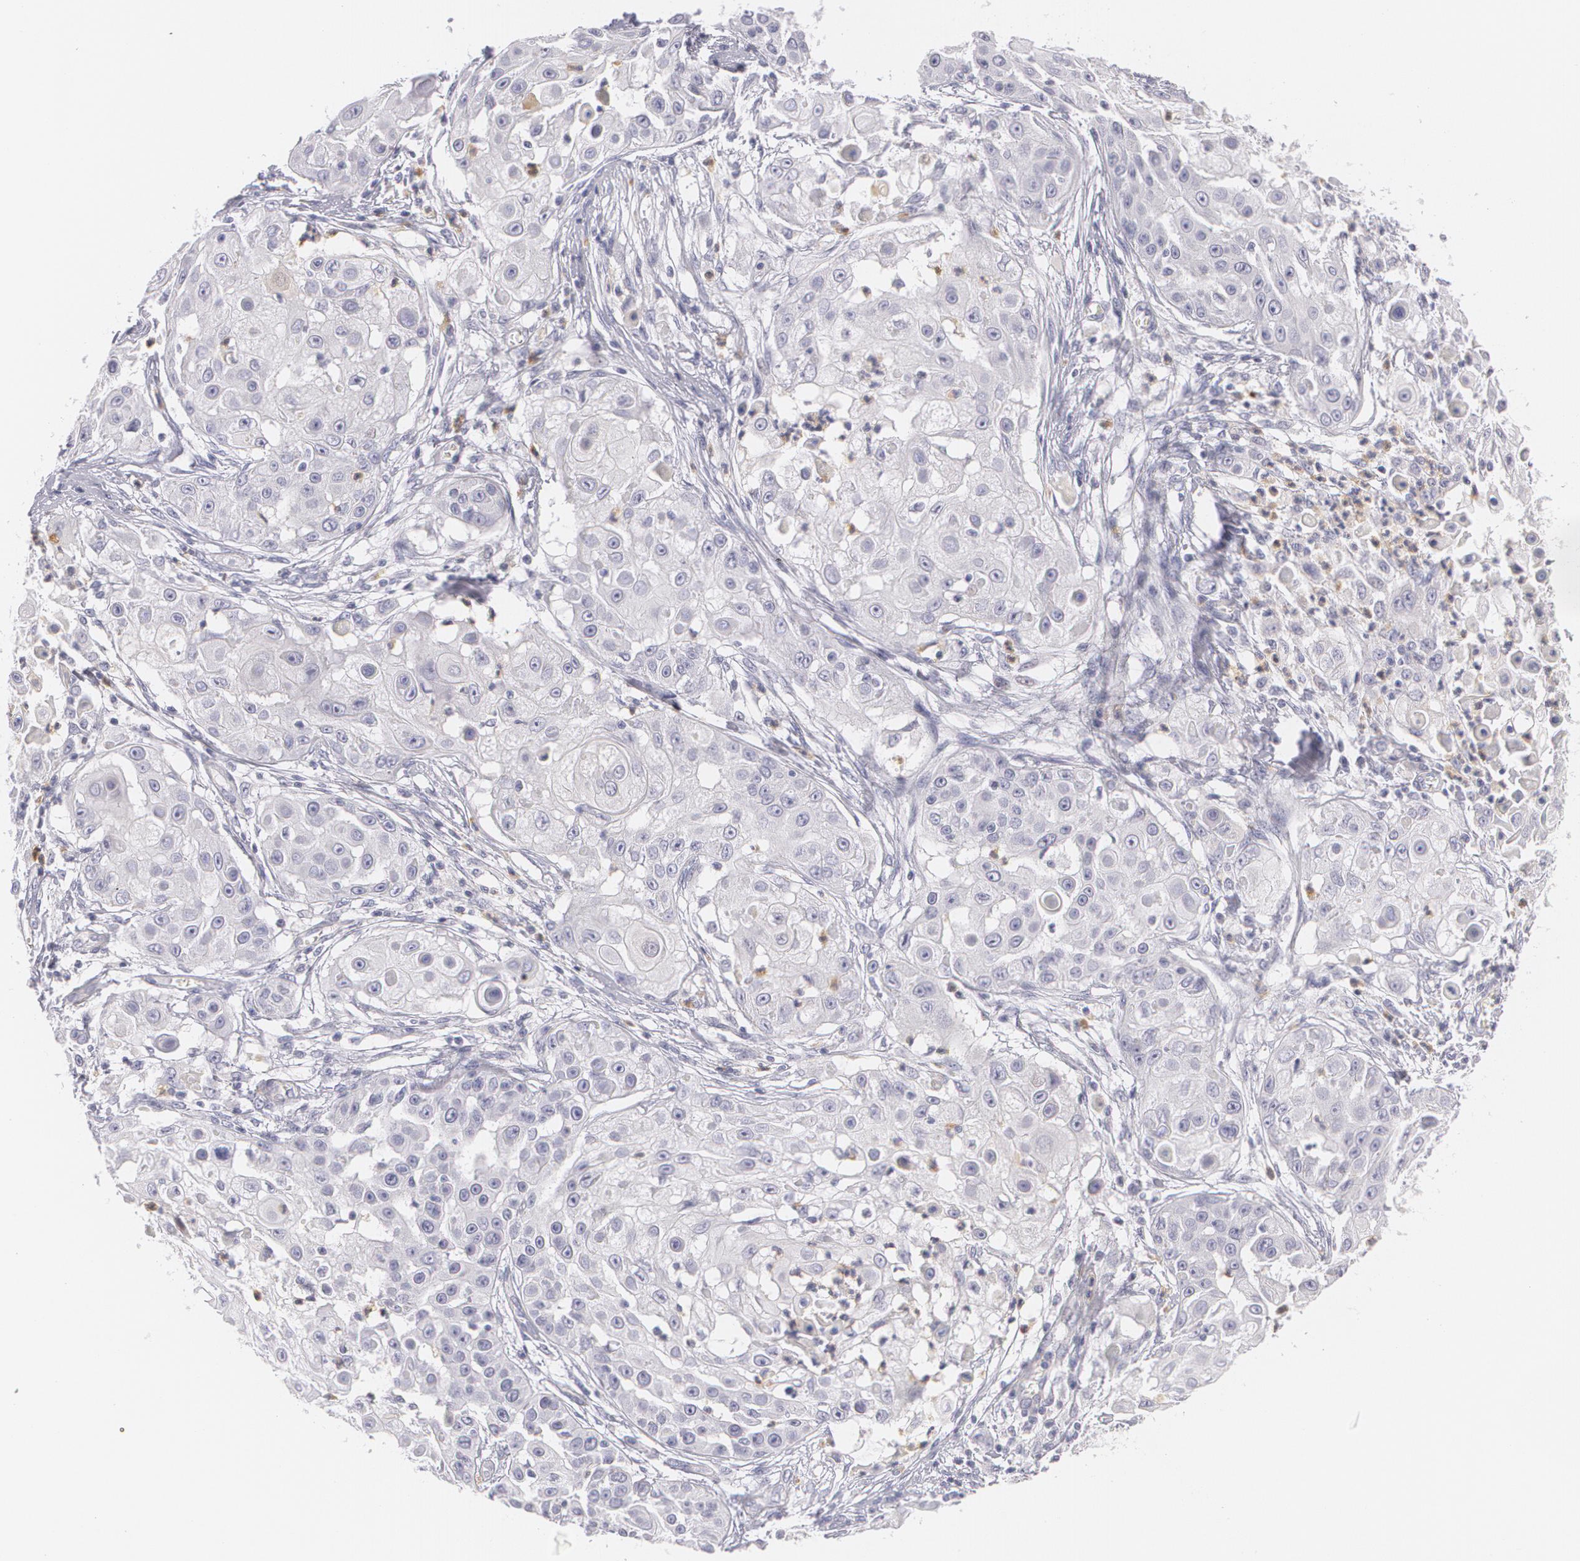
{"staining": {"intensity": "negative", "quantity": "none", "location": "none"}, "tissue": "skin cancer", "cell_type": "Tumor cells", "image_type": "cancer", "snomed": [{"axis": "morphology", "description": "Squamous cell carcinoma, NOS"}, {"axis": "topography", "description": "Skin"}], "caption": "A histopathology image of human squamous cell carcinoma (skin) is negative for staining in tumor cells. (Stains: DAB (3,3'-diaminobenzidine) IHC with hematoxylin counter stain, Microscopy: brightfield microscopy at high magnification).", "gene": "FAM181A", "patient": {"sex": "female", "age": 57}}